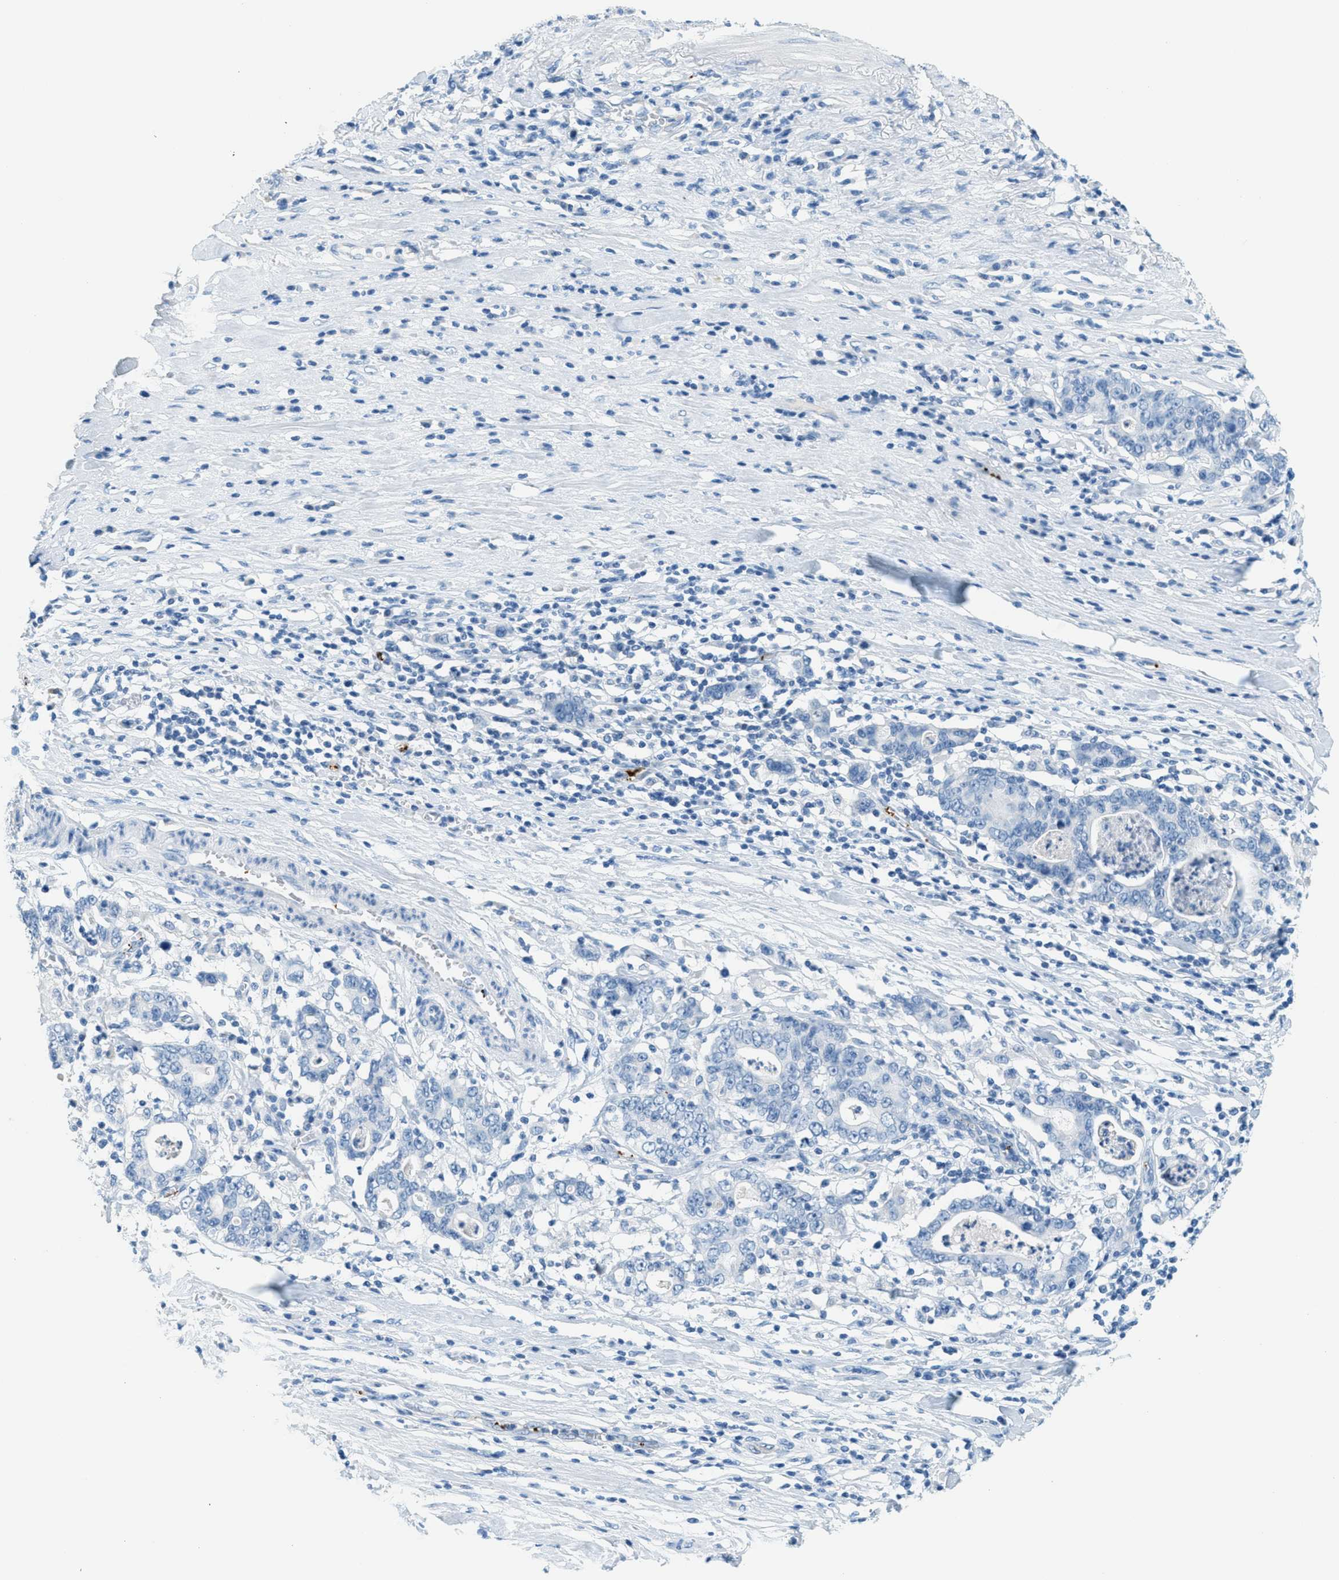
{"staining": {"intensity": "negative", "quantity": "none", "location": "none"}, "tissue": "stomach cancer", "cell_type": "Tumor cells", "image_type": "cancer", "snomed": [{"axis": "morphology", "description": "Adenocarcinoma, NOS"}, {"axis": "topography", "description": "Stomach, lower"}], "caption": "Immunohistochemical staining of human stomach cancer exhibits no significant staining in tumor cells.", "gene": "PPBP", "patient": {"sex": "female", "age": 72}}